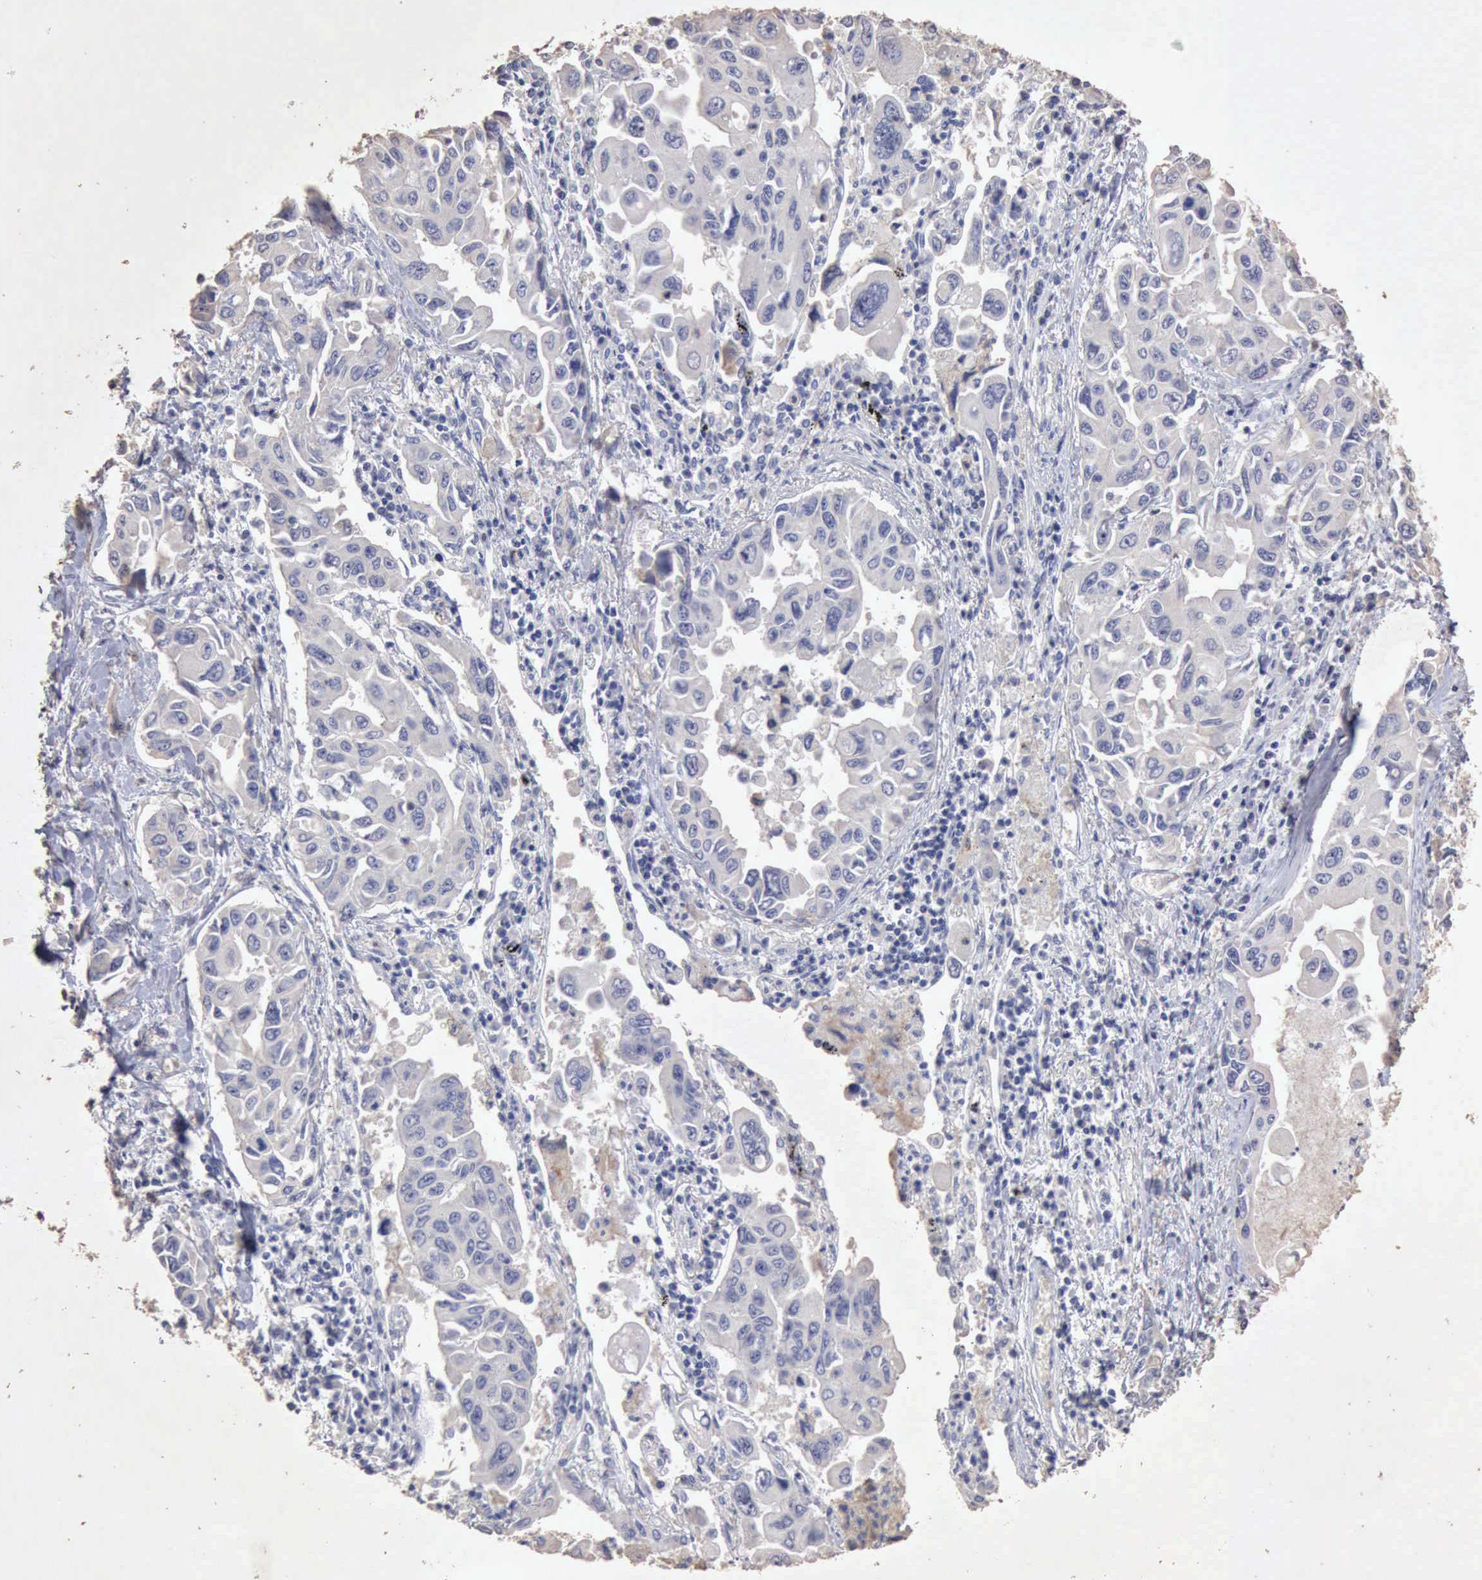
{"staining": {"intensity": "negative", "quantity": "none", "location": "none"}, "tissue": "lung cancer", "cell_type": "Tumor cells", "image_type": "cancer", "snomed": [{"axis": "morphology", "description": "Adenocarcinoma, NOS"}, {"axis": "topography", "description": "Lung"}], "caption": "IHC of lung adenocarcinoma reveals no expression in tumor cells.", "gene": "KRT6B", "patient": {"sex": "male", "age": 64}}